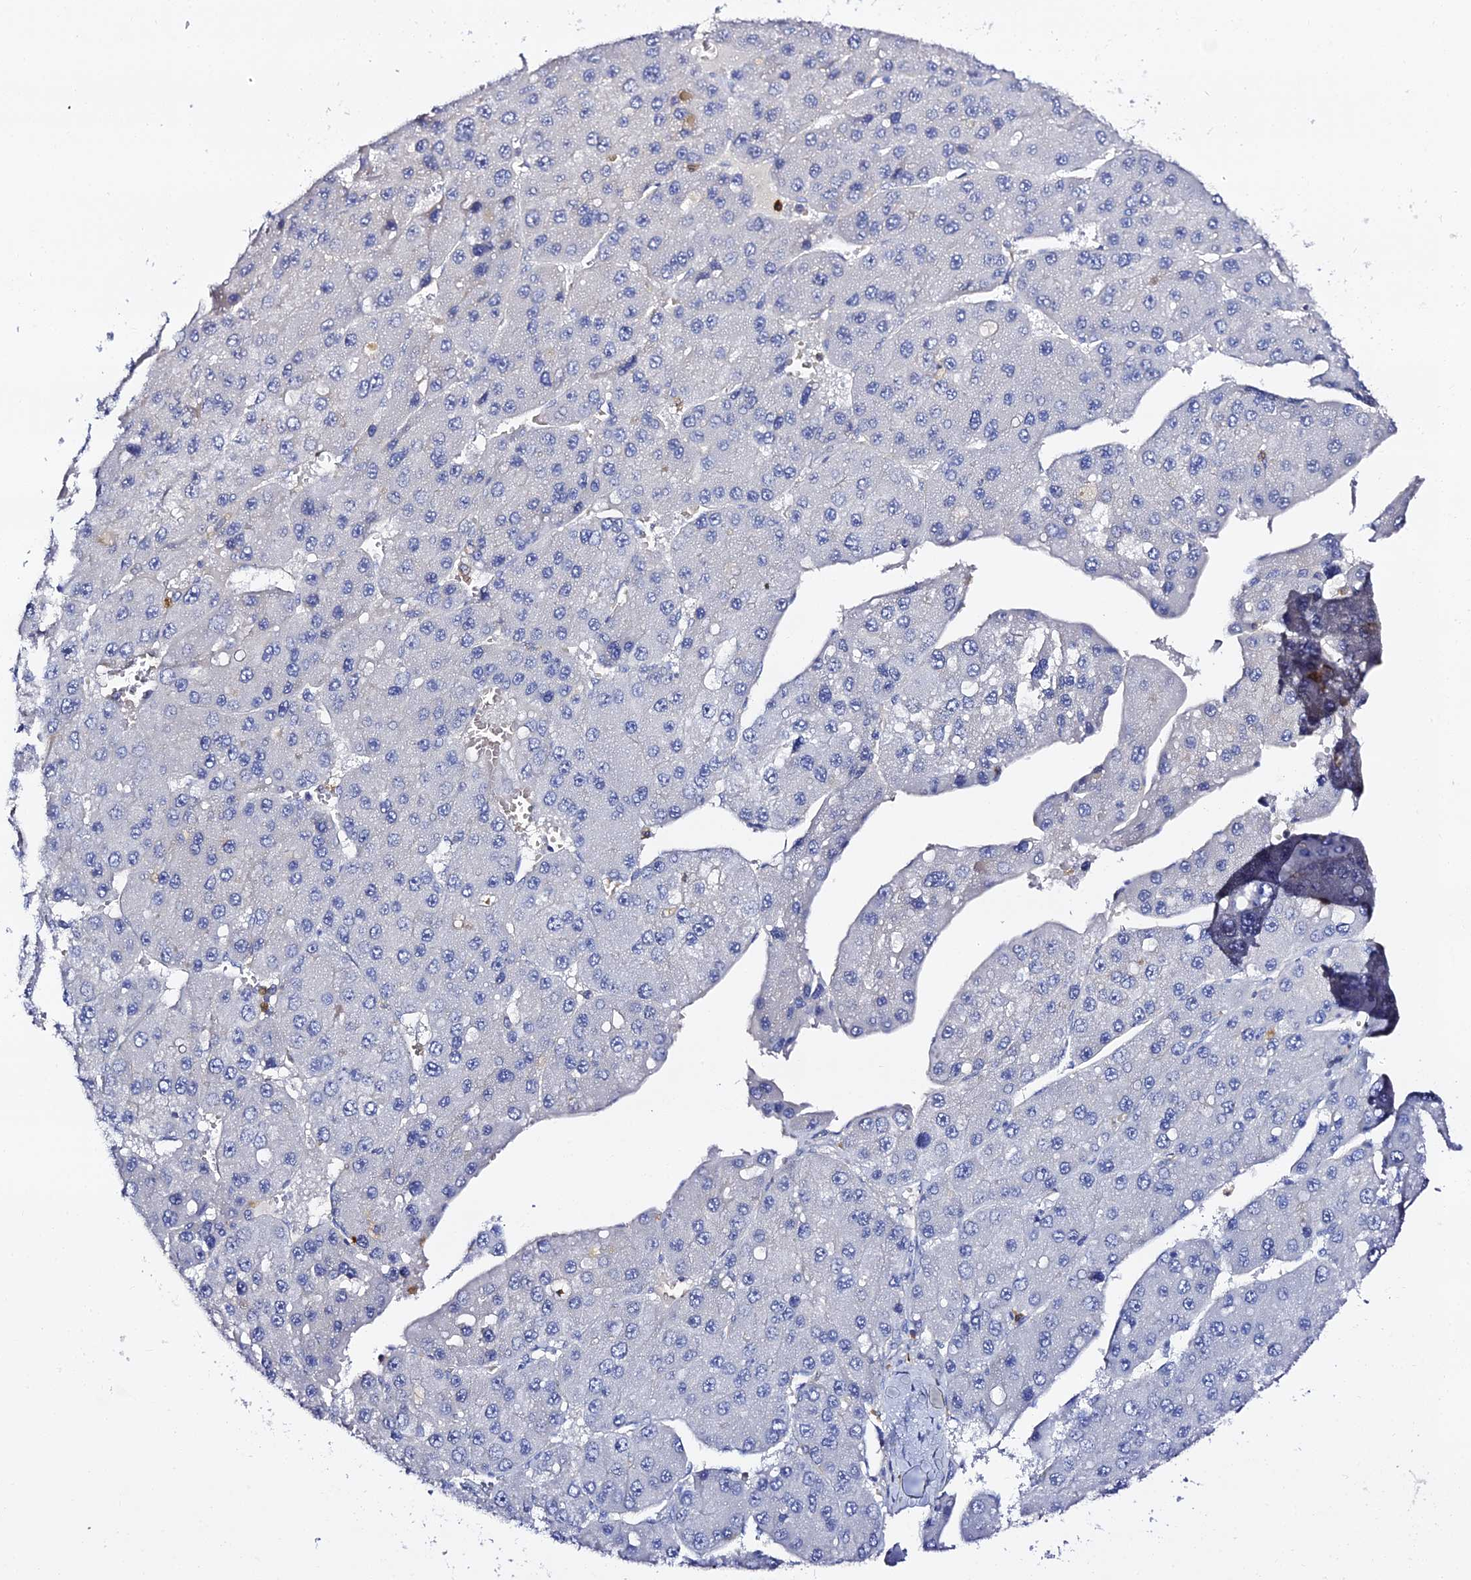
{"staining": {"intensity": "negative", "quantity": "none", "location": "none"}, "tissue": "liver cancer", "cell_type": "Tumor cells", "image_type": "cancer", "snomed": [{"axis": "morphology", "description": "Carcinoma, Hepatocellular, NOS"}, {"axis": "topography", "description": "Liver"}], "caption": "Immunohistochemistry (IHC) of liver cancer (hepatocellular carcinoma) reveals no staining in tumor cells.", "gene": "IL4I1", "patient": {"sex": "female", "age": 73}}